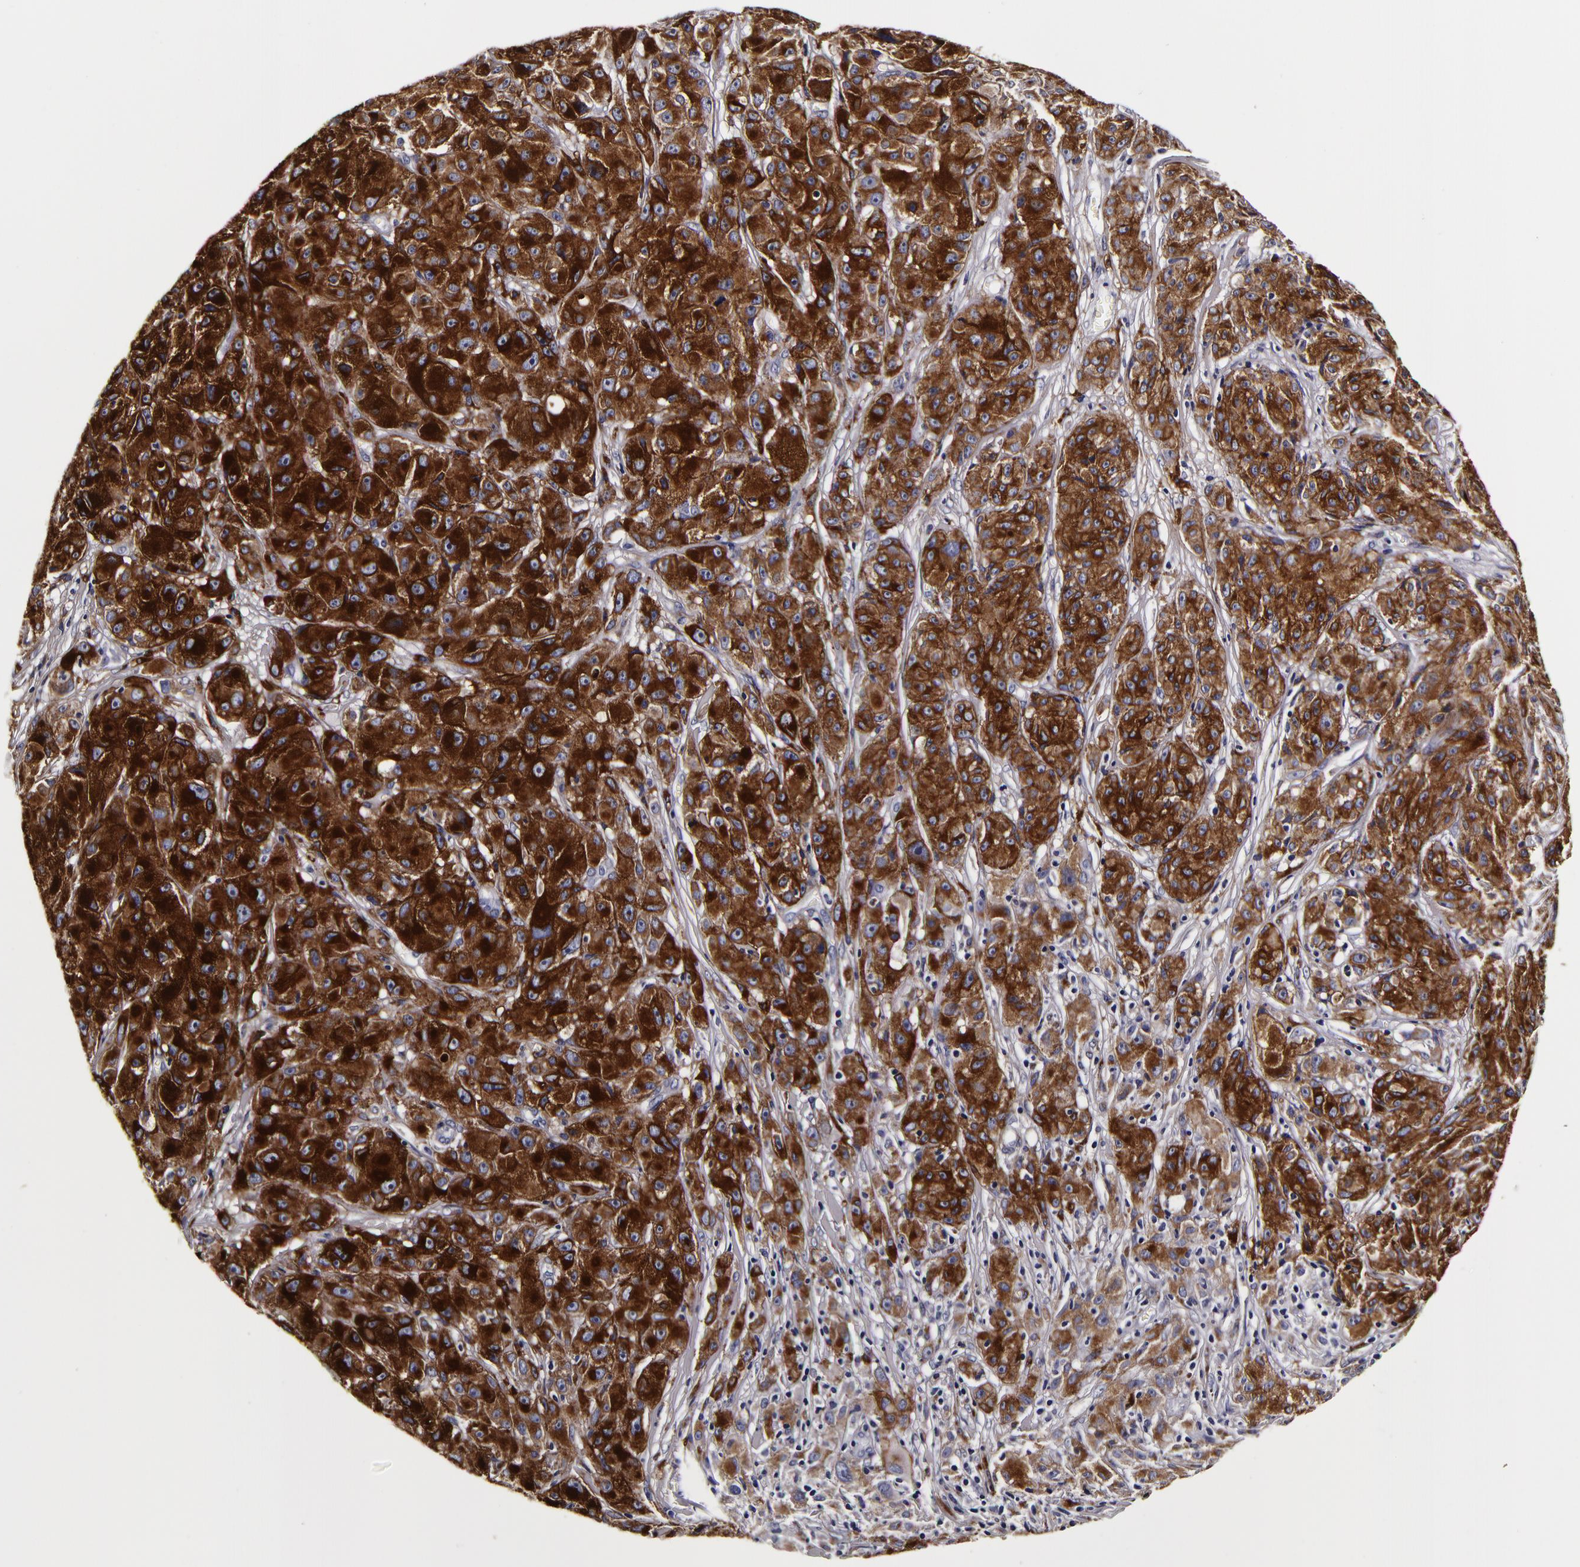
{"staining": {"intensity": "strong", "quantity": "25%-75%", "location": "cytoplasmic/membranous"}, "tissue": "melanoma", "cell_type": "Tumor cells", "image_type": "cancer", "snomed": [{"axis": "morphology", "description": "Malignant melanoma, NOS"}, {"axis": "topography", "description": "Skin"}], "caption": "Protein staining of malignant melanoma tissue demonstrates strong cytoplasmic/membranous positivity in about 25%-75% of tumor cells.", "gene": "LGALS3BP", "patient": {"sex": "male", "age": 56}}